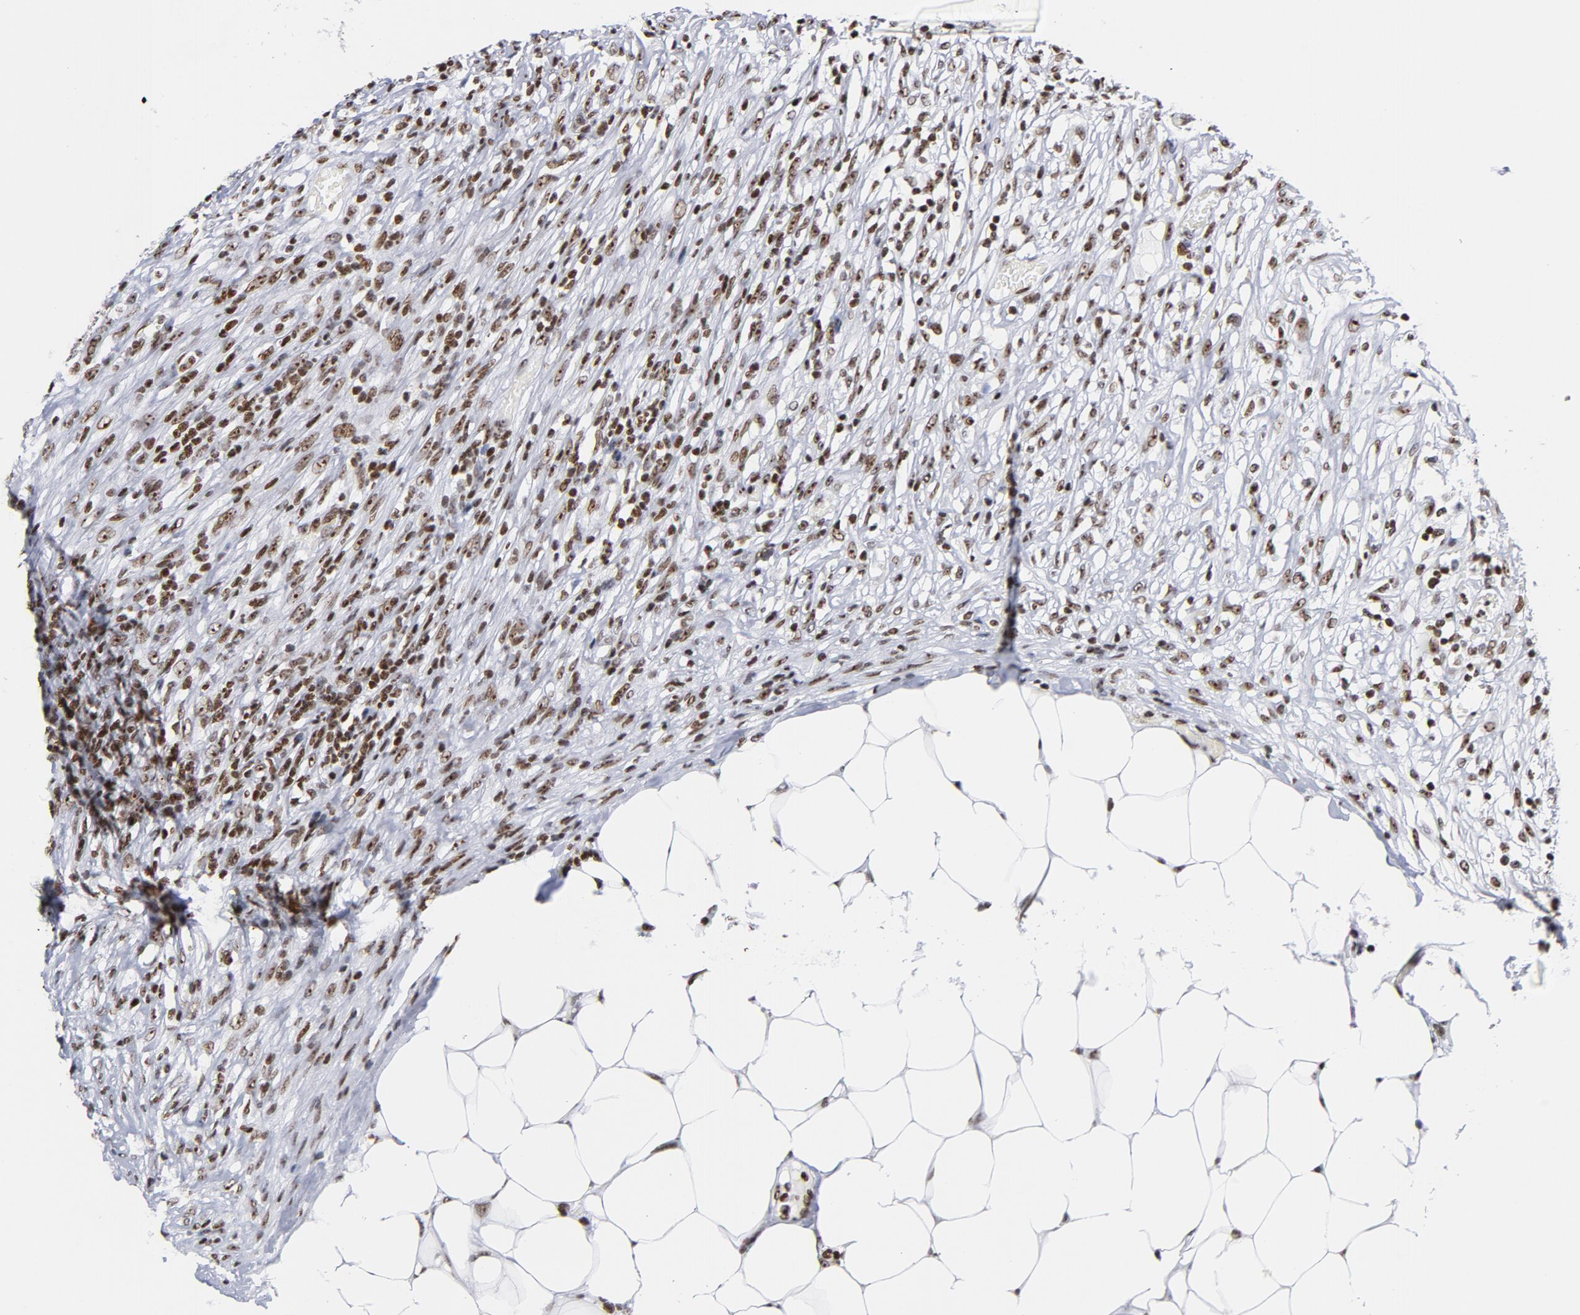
{"staining": {"intensity": "moderate", "quantity": ">75%", "location": "nuclear"}, "tissue": "colorectal cancer", "cell_type": "Tumor cells", "image_type": "cancer", "snomed": [{"axis": "morphology", "description": "Adenocarcinoma, NOS"}, {"axis": "topography", "description": "Colon"}], "caption": "Human adenocarcinoma (colorectal) stained with a protein marker exhibits moderate staining in tumor cells.", "gene": "TOP2B", "patient": {"sex": "female", "age": 86}}